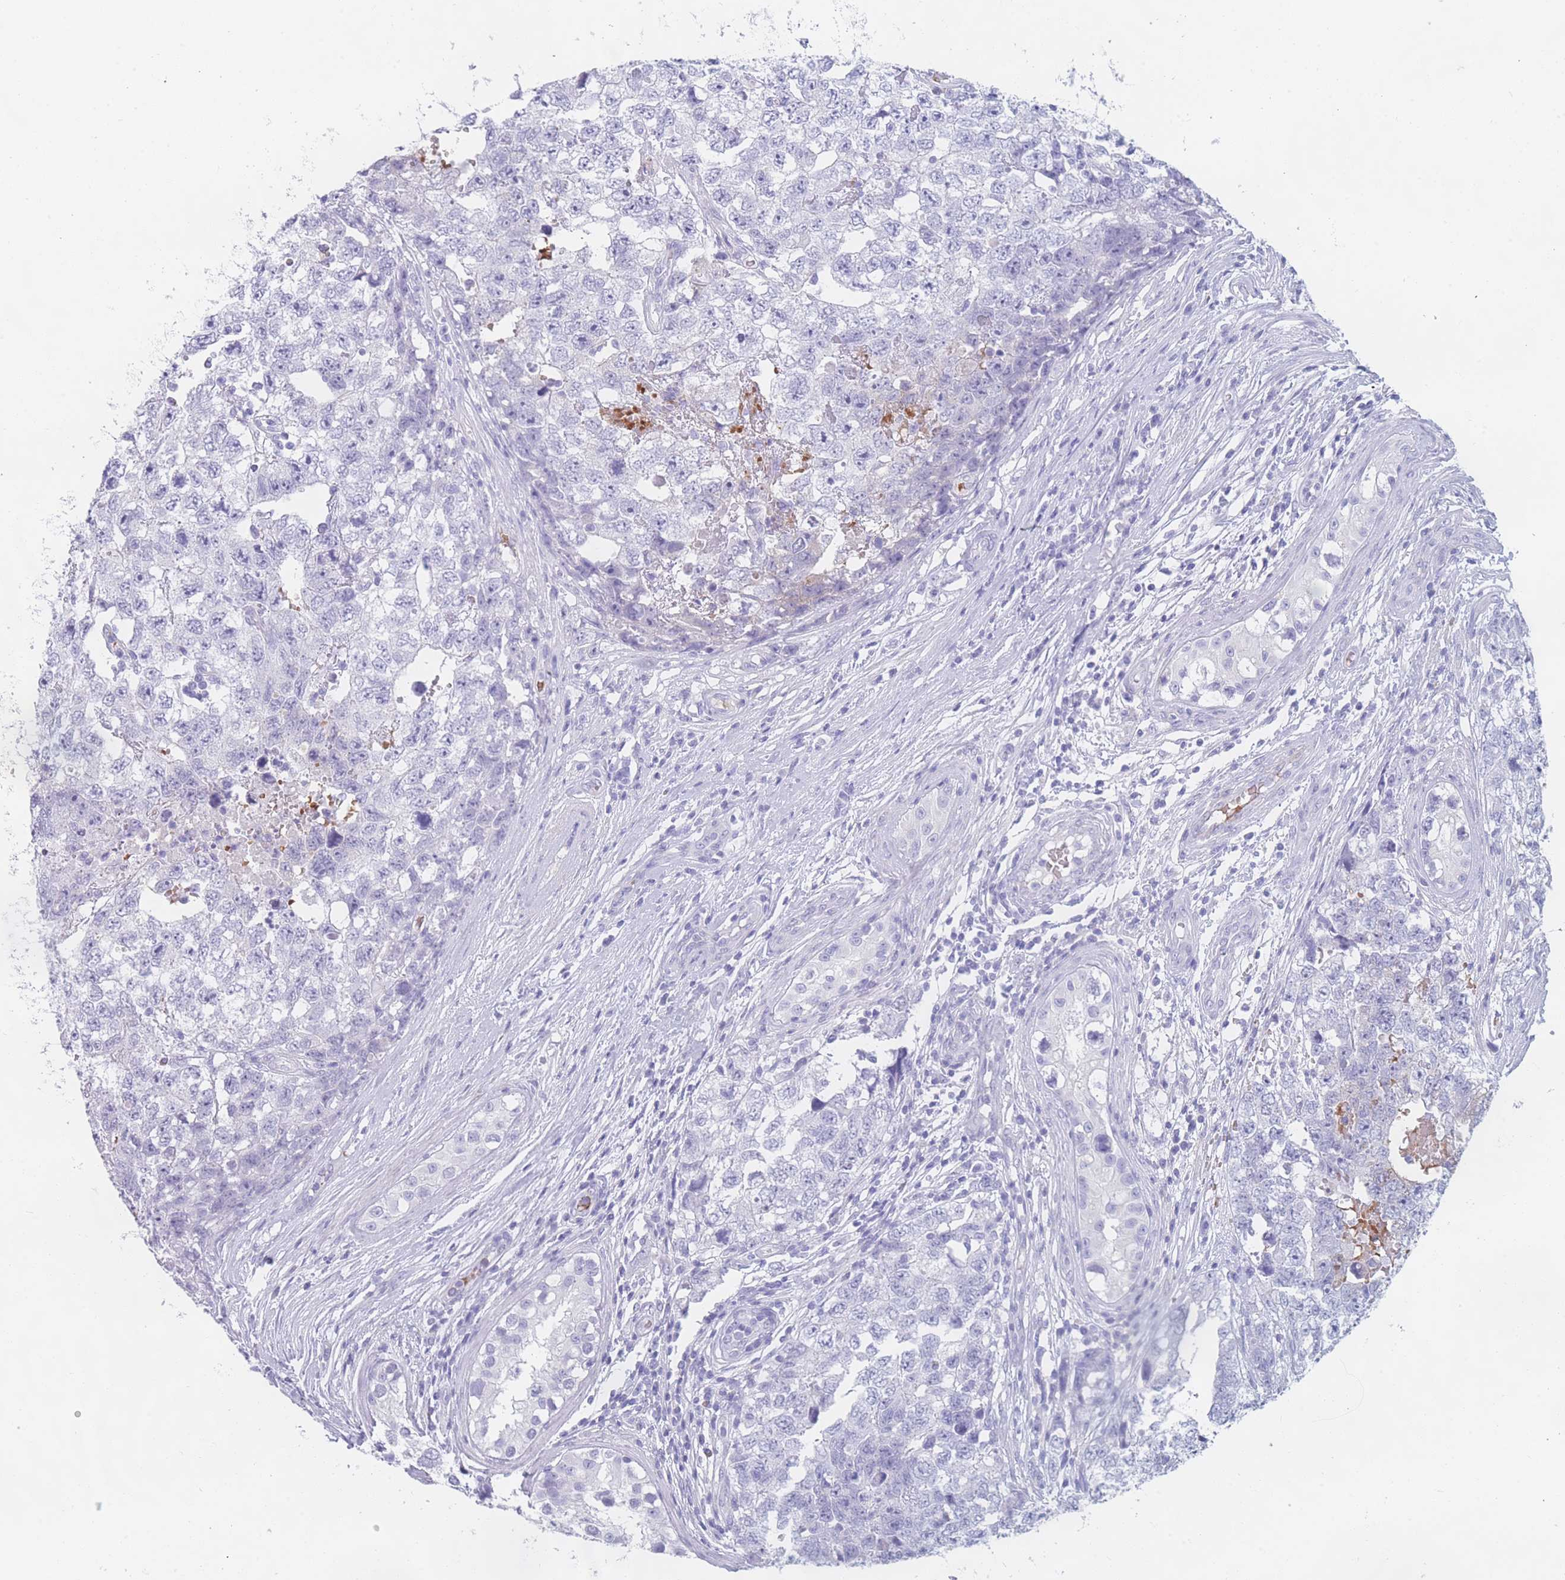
{"staining": {"intensity": "negative", "quantity": "none", "location": "none"}, "tissue": "testis cancer", "cell_type": "Tumor cells", "image_type": "cancer", "snomed": [{"axis": "morphology", "description": "Carcinoma, Embryonal, NOS"}, {"axis": "topography", "description": "Testis"}], "caption": "Testis embryonal carcinoma was stained to show a protein in brown. There is no significant staining in tumor cells. Nuclei are stained in blue.", "gene": "OR5D16", "patient": {"sex": "male", "age": 22}}